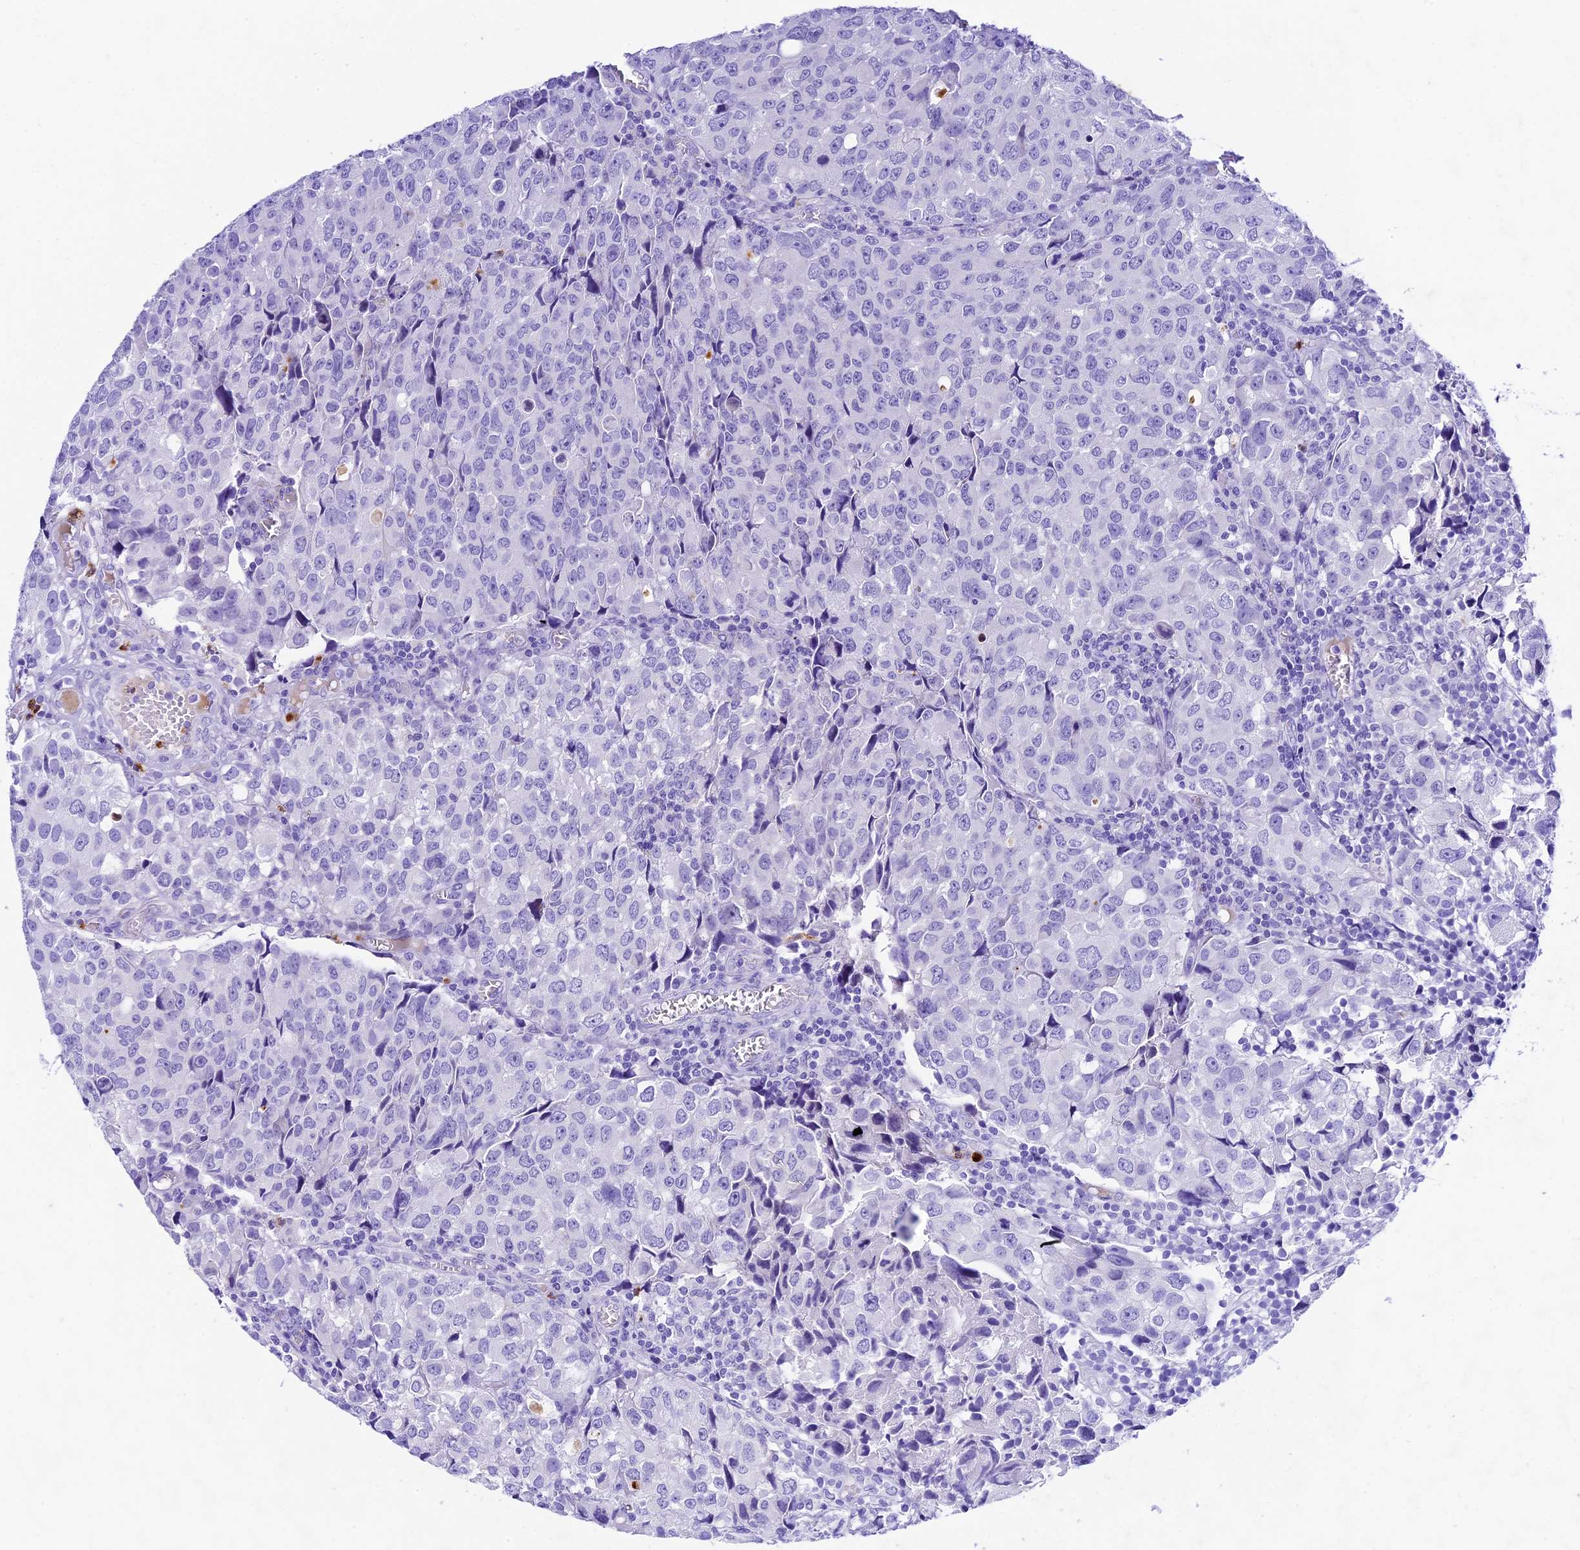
{"staining": {"intensity": "negative", "quantity": "none", "location": "none"}, "tissue": "urothelial cancer", "cell_type": "Tumor cells", "image_type": "cancer", "snomed": [{"axis": "morphology", "description": "Urothelial carcinoma, High grade"}, {"axis": "topography", "description": "Urinary bladder"}], "caption": "An IHC image of urothelial cancer is shown. There is no staining in tumor cells of urothelial cancer.", "gene": "PSG11", "patient": {"sex": "female", "age": 75}}